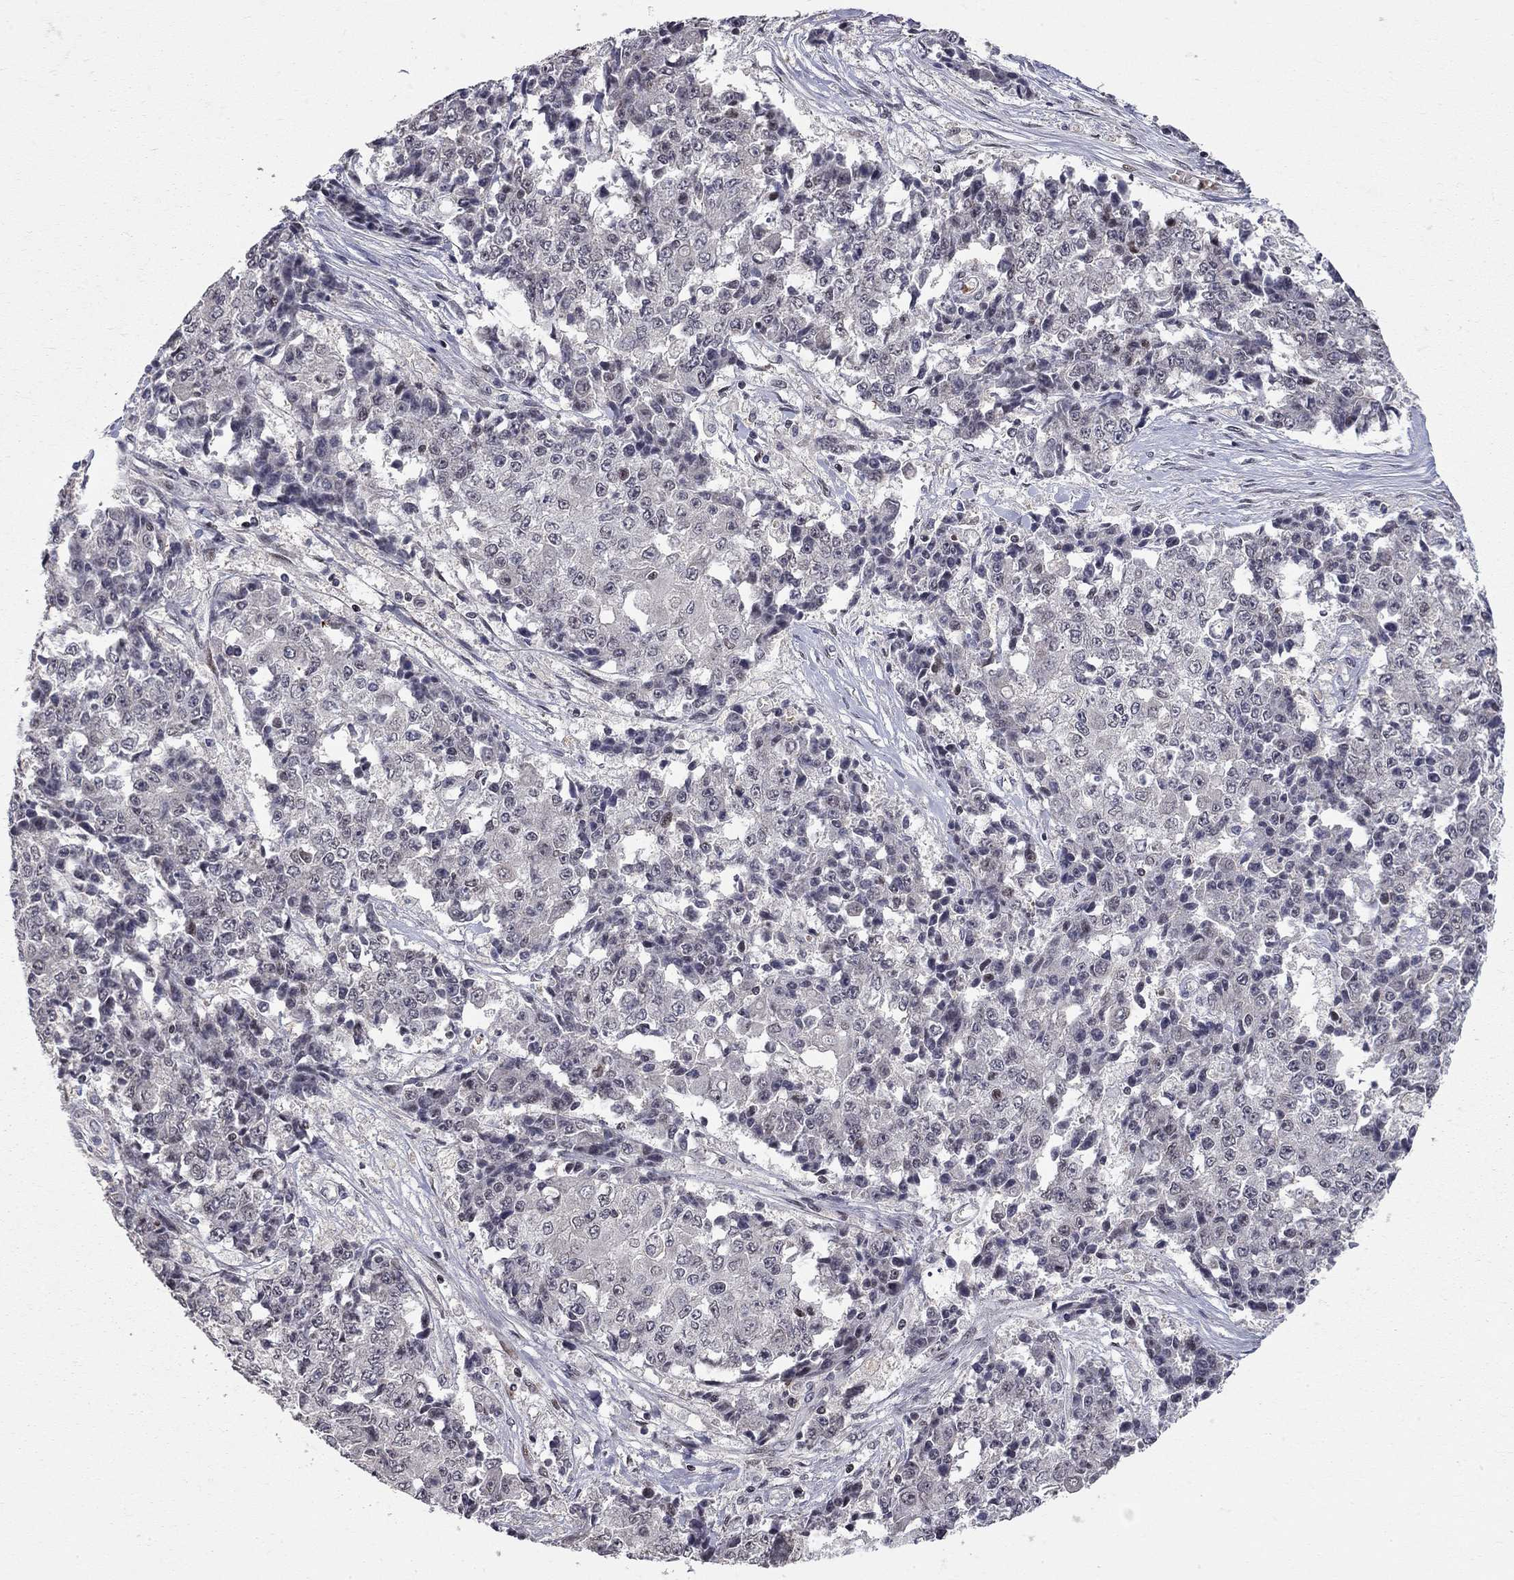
{"staining": {"intensity": "negative", "quantity": "none", "location": "none"}, "tissue": "ovarian cancer", "cell_type": "Tumor cells", "image_type": "cancer", "snomed": [{"axis": "morphology", "description": "Carcinoma, endometroid"}, {"axis": "topography", "description": "Ovary"}], "caption": "The immunohistochemistry (IHC) micrograph has no significant positivity in tumor cells of endometroid carcinoma (ovarian) tissue.", "gene": "HDAC3", "patient": {"sex": "female", "age": 42}}